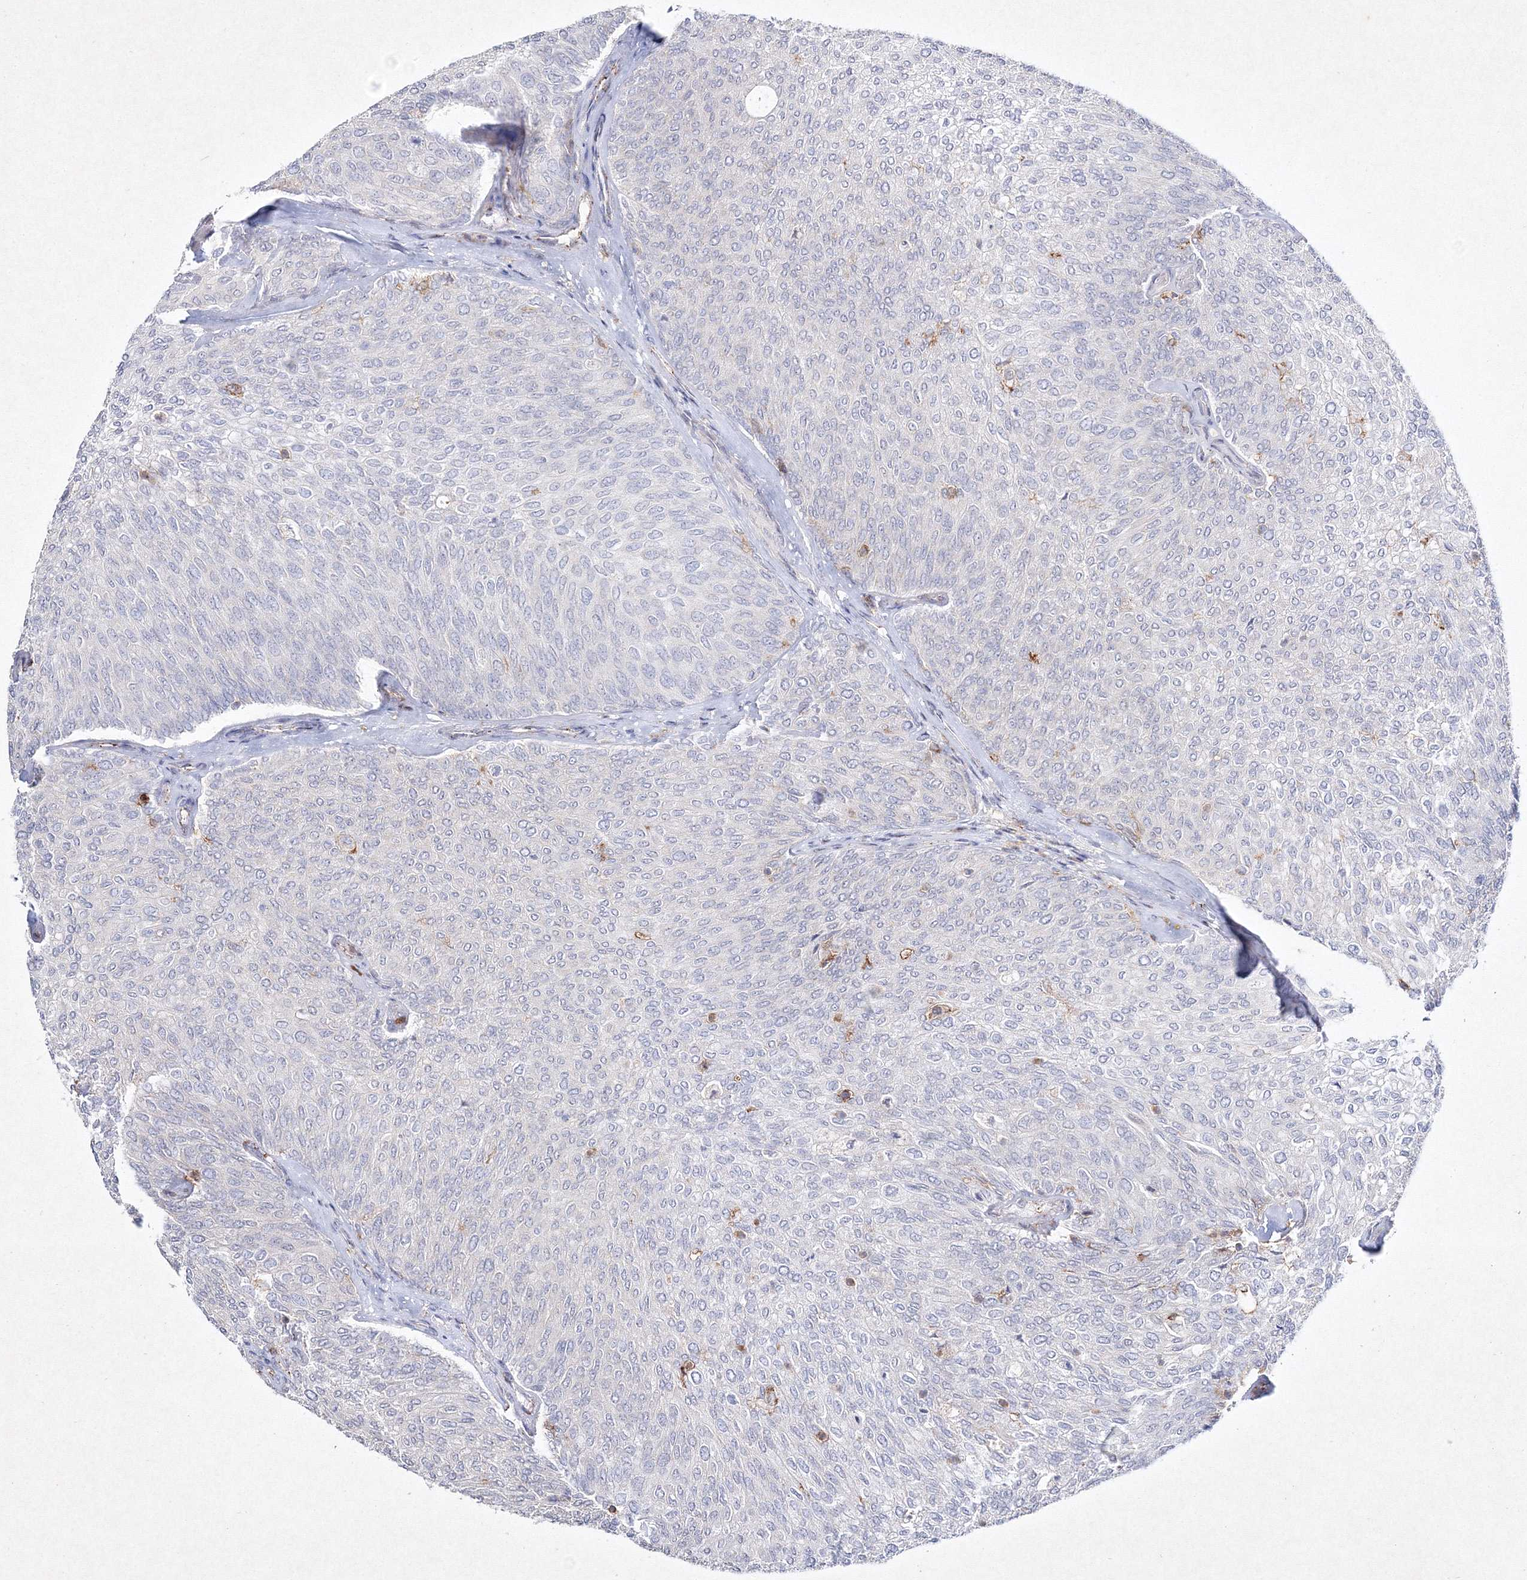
{"staining": {"intensity": "negative", "quantity": "none", "location": "none"}, "tissue": "urothelial cancer", "cell_type": "Tumor cells", "image_type": "cancer", "snomed": [{"axis": "morphology", "description": "Urothelial carcinoma, Low grade"}, {"axis": "topography", "description": "Urinary bladder"}], "caption": "An image of human low-grade urothelial carcinoma is negative for staining in tumor cells.", "gene": "HCST", "patient": {"sex": "female", "age": 79}}